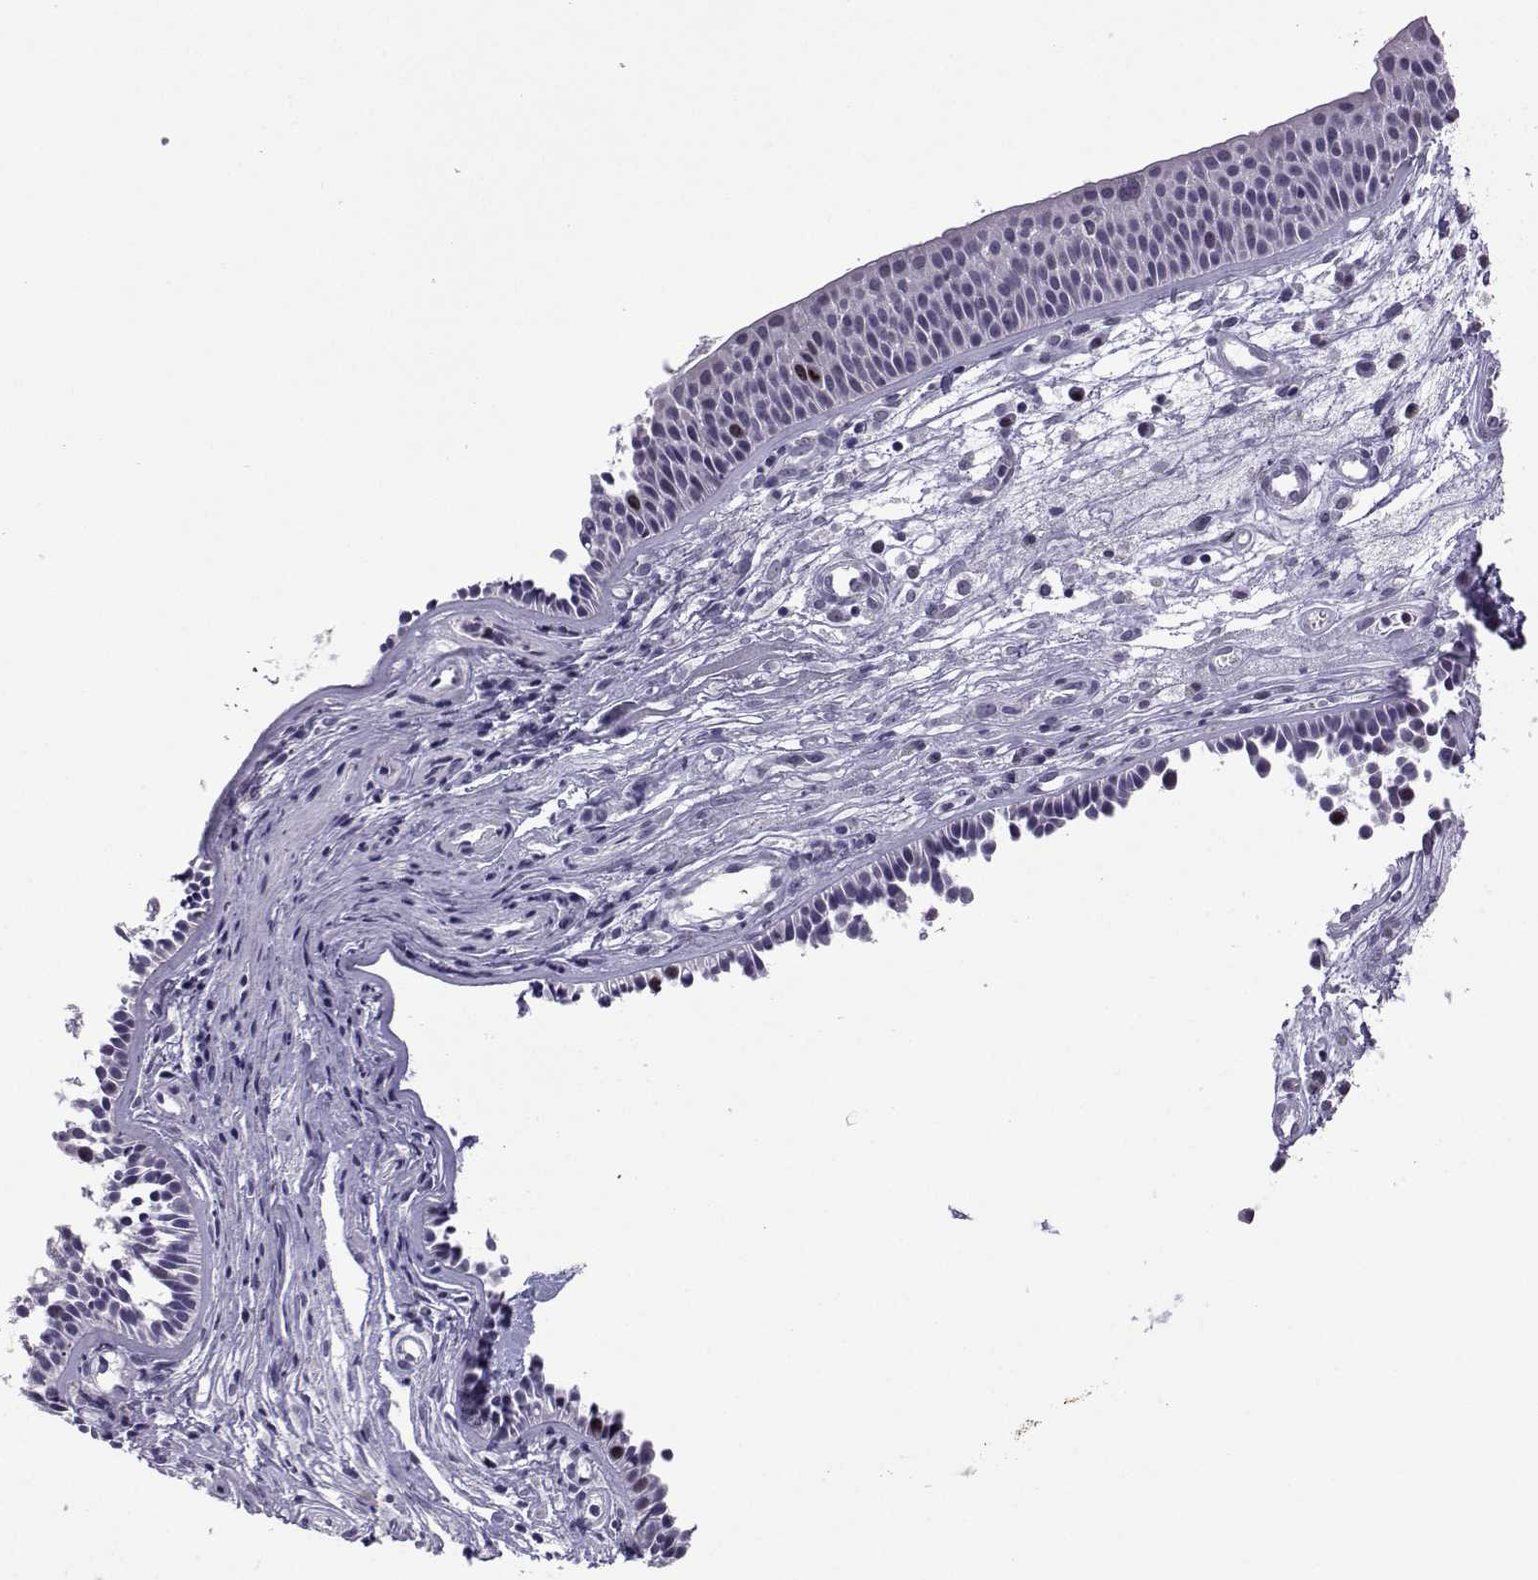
{"staining": {"intensity": "moderate", "quantity": "<25%", "location": "nuclear"}, "tissue": "nasopharynx", "cell_type": "Respiratory epithelial cells", "image_type": "normal", "snomed": [{"axis": "morphology", "description": "Normal tissue, NOS"}, {"axis": "topography", "description": "Nasopharynx"}], "caption": "Nasopharynx was stained to show a protein in brown. There is low levels of moderate nuclear positivity in about <25% of respiratory epithelial cells. Nuclei are stained in blue.", "gene": "INCENP", "patient": {"sex": "male", "age": 31}}